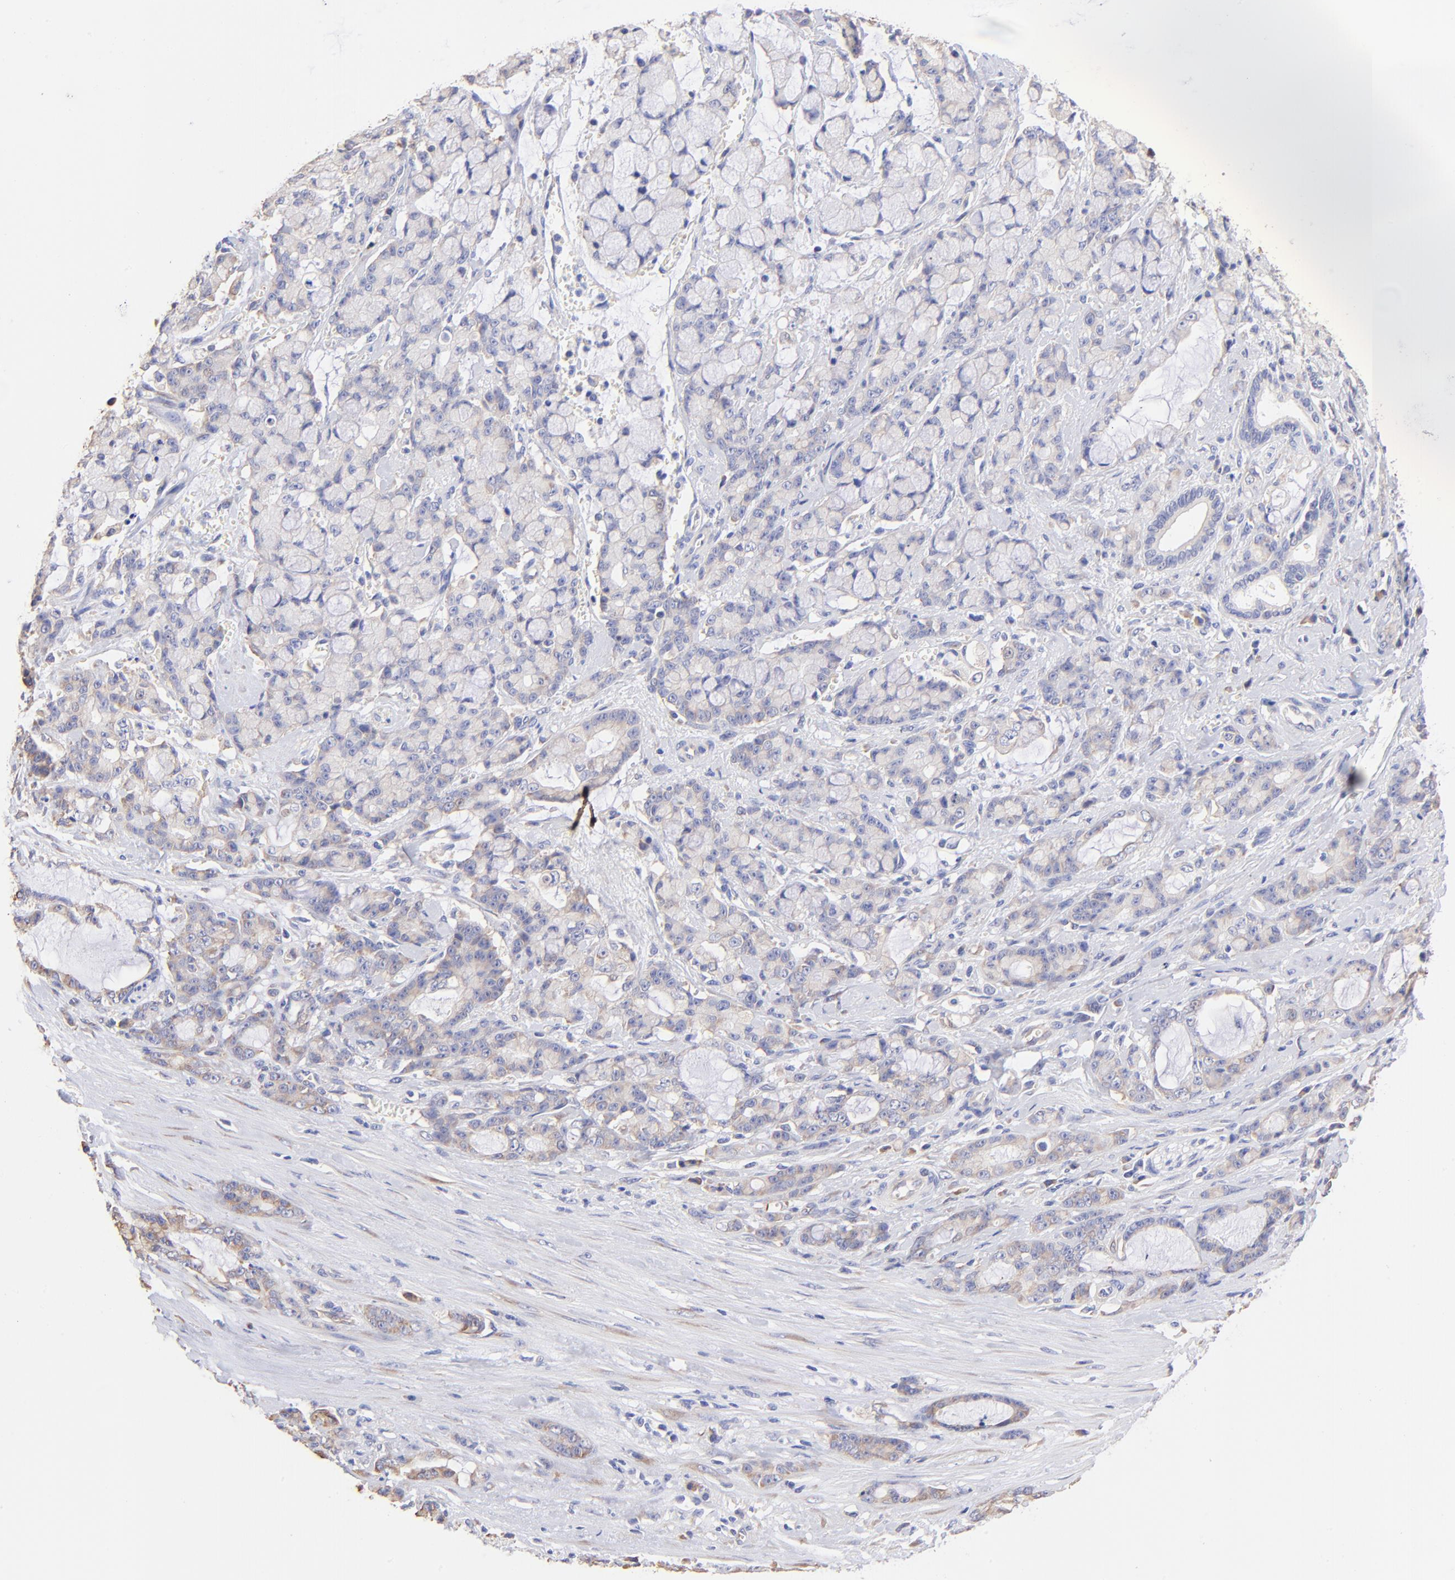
{"staining": {"intensity": "weak", "quantity": "25%-75%", "location": "cytoplasmic/membranous"}, "tissue": "pancreatic cancer", "cell_type": "Tumor cells", "image_type": "cancer", "snomed": [{"axis": "morphology", "description": "Adenocarcinoma, NOS"}, {"axis": "topography", "description": "Pancreas"}], "caption": "Immunohistochemical staining of human adenocarcinoma (pancreatic) demonstrates weak cytoplasmic/membranous protein expression in about 25%-75% of tumor cells. The staining was performed using DAB (3,3'-diaminobenzidine), with brown indicating positive protein expression. Nuclei are stained blue with hematoxylin.", "gene": "RPL30", "patient": {"sex": "female", "age": 73}}